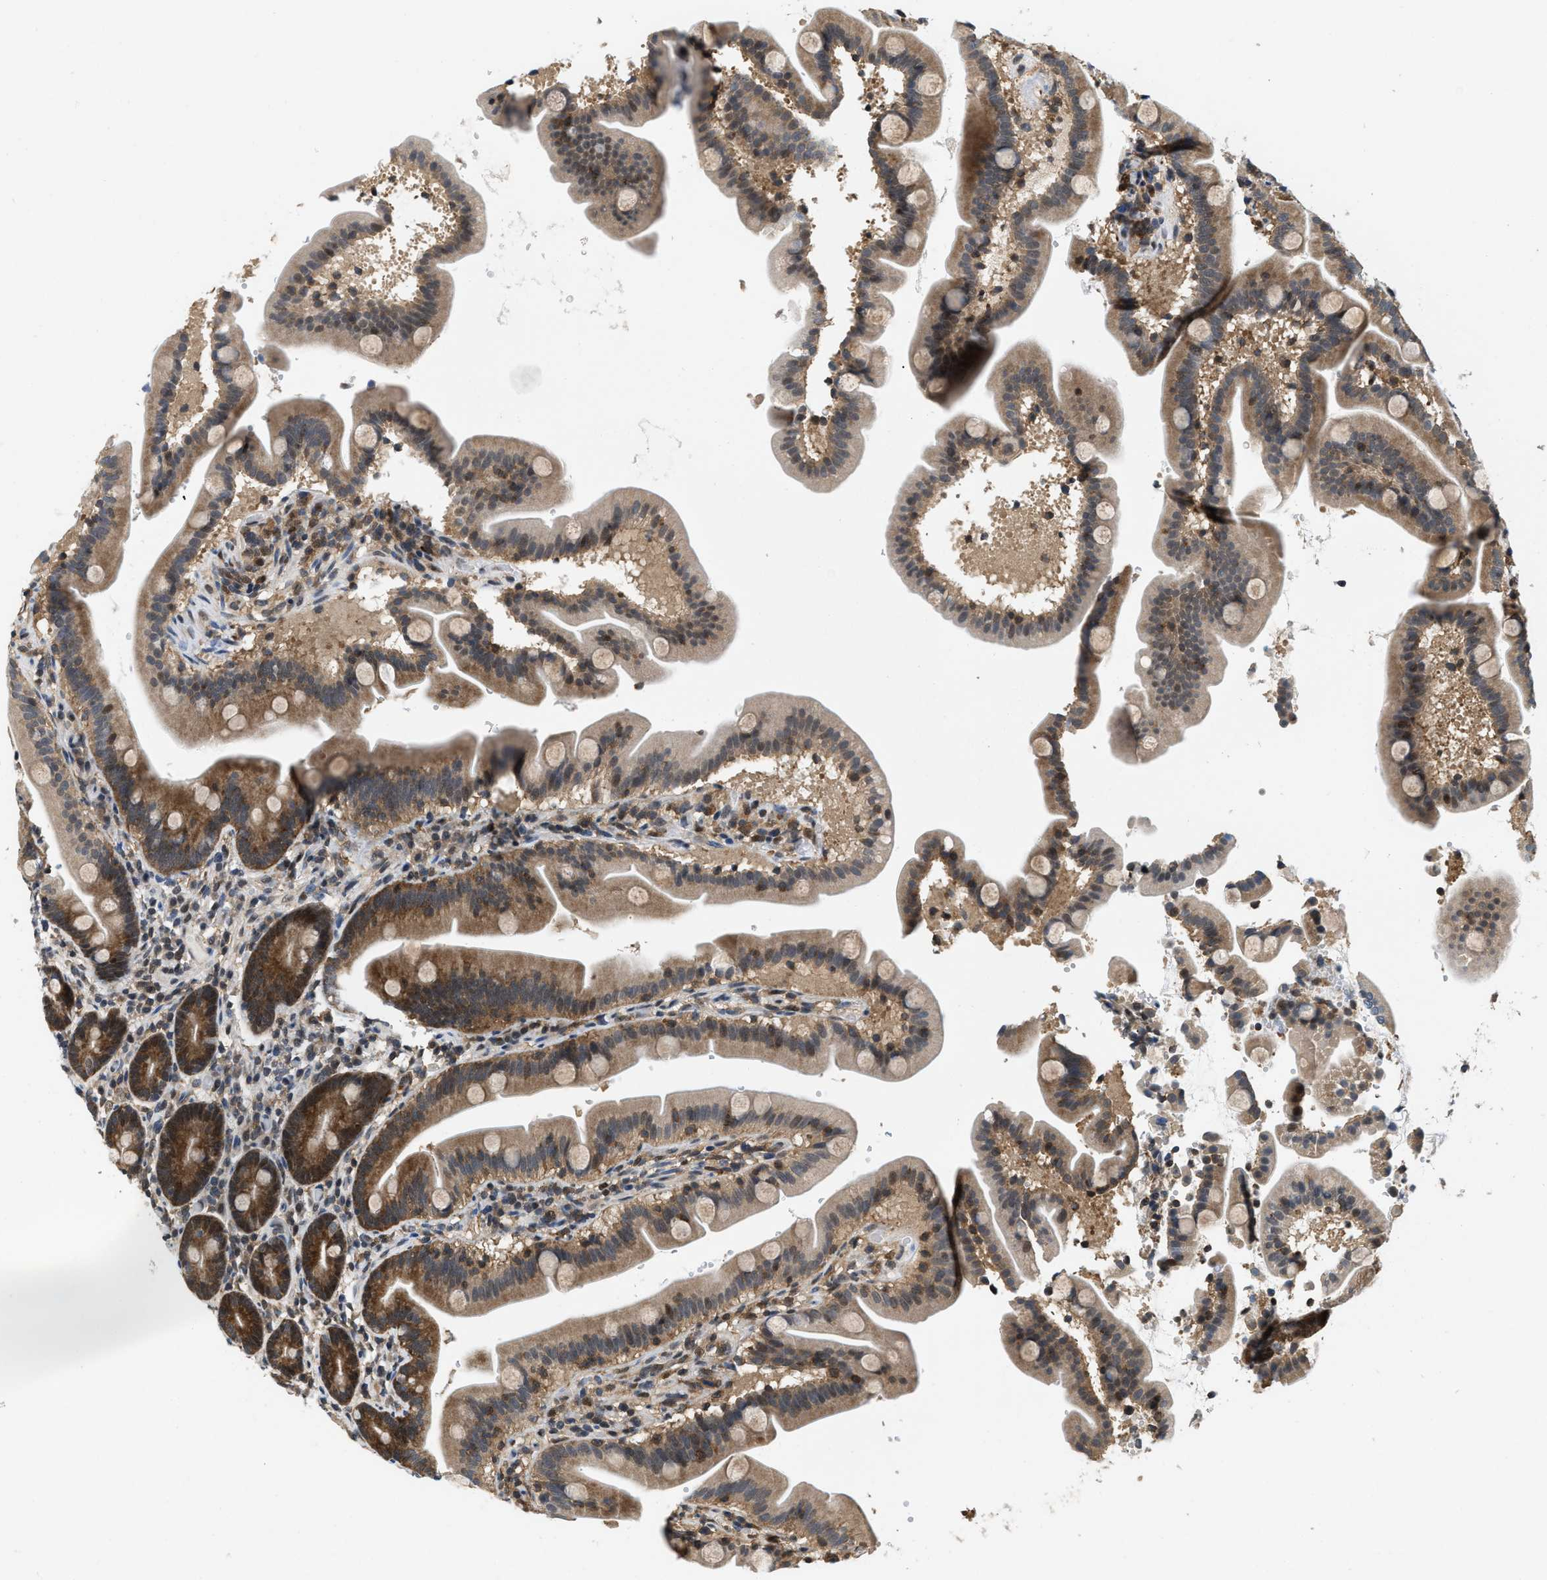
{"staining": {"intensity": "strong", "quantity": "25%-75%", "location": "cytoplasmic/membranous,nuclear"}, "tissue": "duodenum", "cell_type": "Glandular cells", "image_type": "normal", "snomed": [{"axis": "morphology", "description": "Normal tissue, NOS"}, {"axis": "topography", "description": "Duodenum"}], "caption": "Strong cytoplasmic/membranous,nuclear expression is appreciated in about 25%-75% of glandular cells in unremarkable duodenum. (DAB (3,3'-diaminobenzidine) IHC, brown staining for protein, blue staining for nuclei).", "gene": "ATF7IP", "patient": {"sex": "male", "age": 54}}